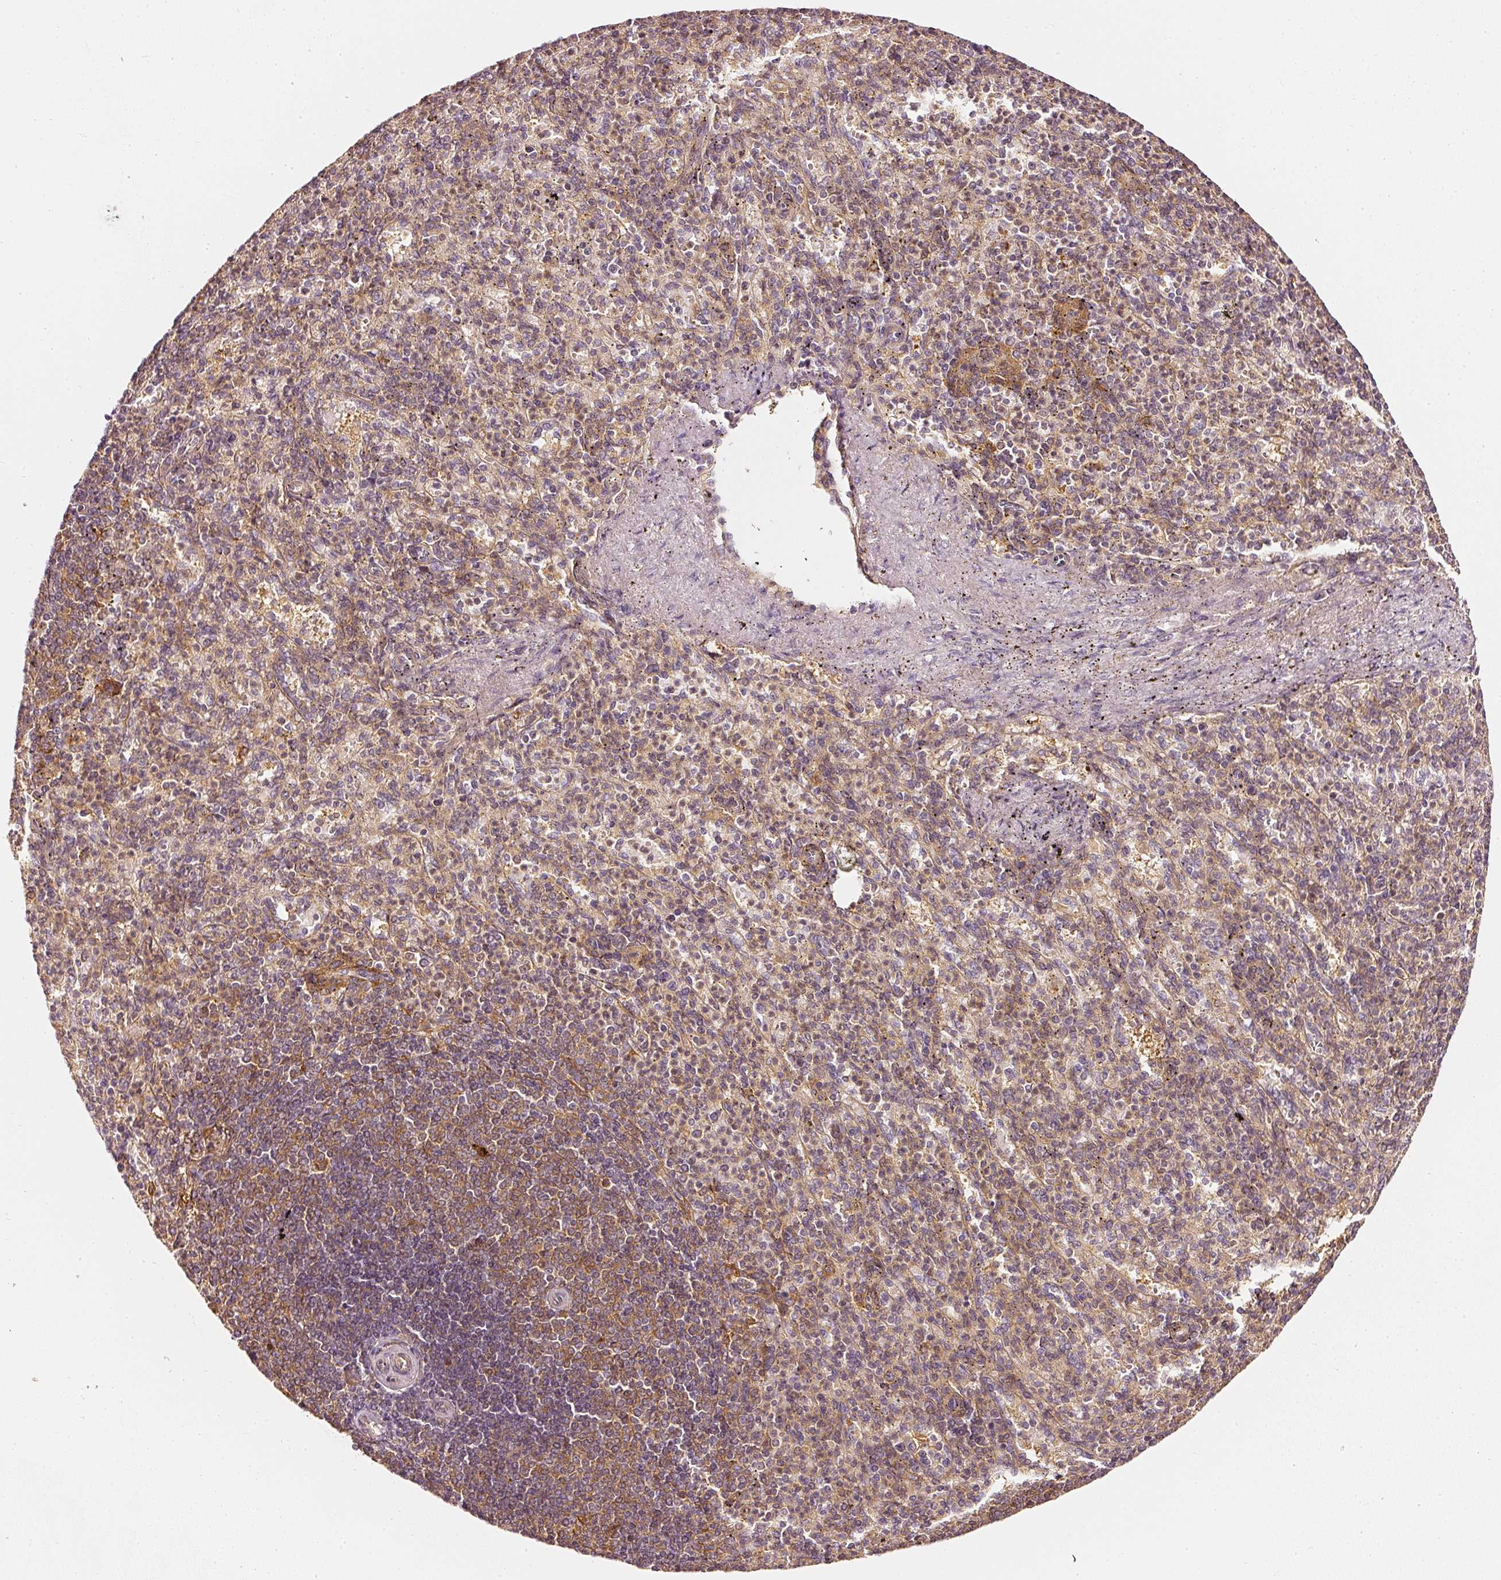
{"staining": {"intensity": "moderate", "quantity": ">75%", "location": "cytoplasmic/membranous,nuclear"}, "tissue": "spleen", "cell_type": "Cells in red pulp", "image_type": "normal", "snomed": [{"axis": "morphology", "description": "Normal tissue, NOS"}, {"axis": "topography", "description": "Spleen"}], "caption": "Protein staining of normal spleen demonstrates moderate cytoplasmic/membranous,nuclear expression in about >75% of cells in red pulp.", "gene": "ASMTL", "patient": {"sex": "female", "age": 74}}